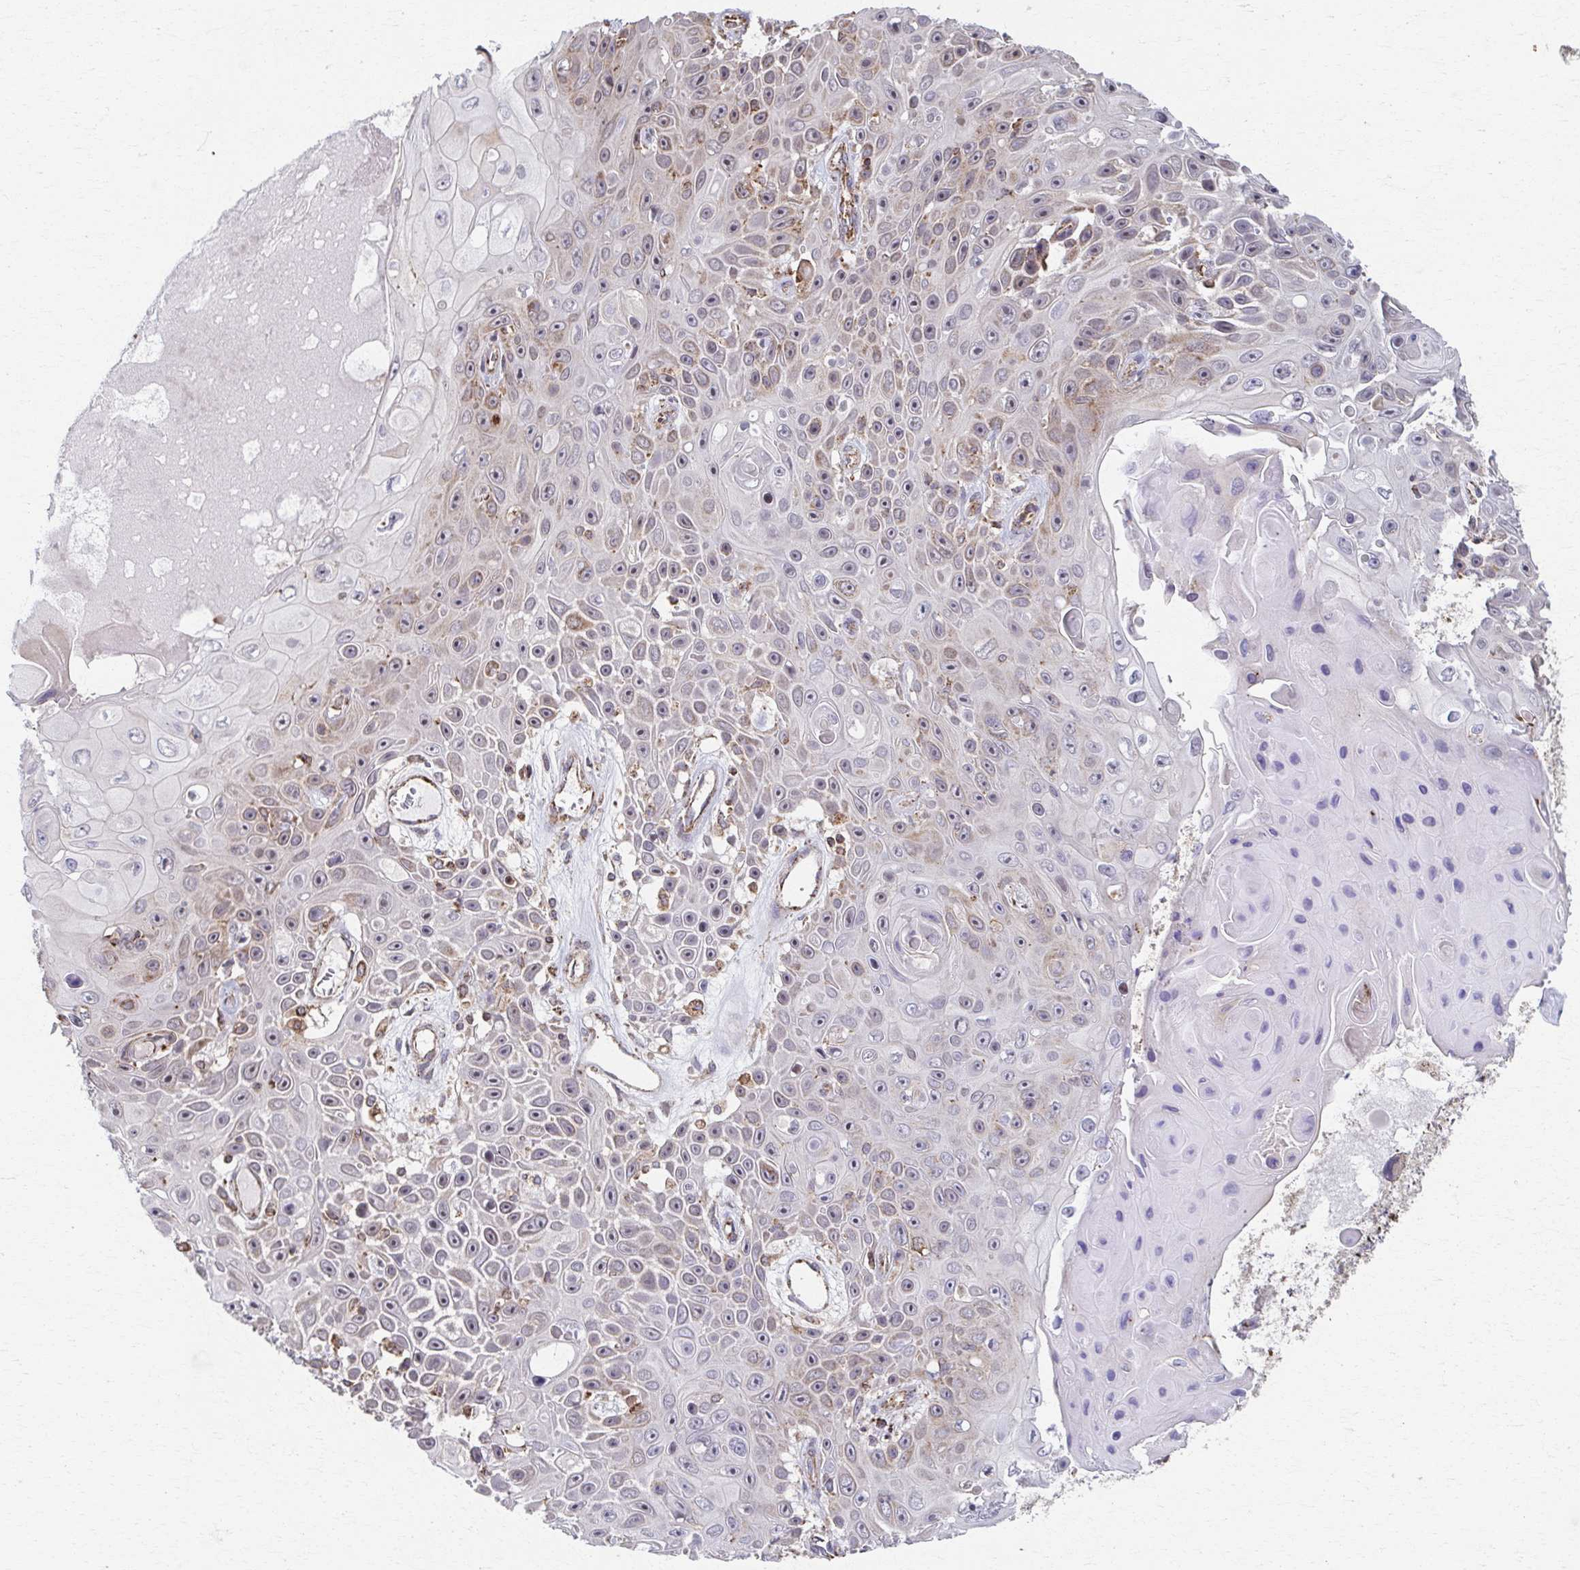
{"staining": {"intensity": "weak", "quantity": "<25%", "location": "cytoplasmic/membranous"}, "tissue": "skin cancer", "cell_type": "Tumor cells", "image_type": "cancer", "snomed": [{"axis": "morphology", "description": "Squamous cell carcinoma, NOS"}, {"axis": "topography", "description": "Skin"}], "caption": "A histopathology image of skin cancer (squamous cell carcinoma) stained for a protein exhibits no brown staining in tumor cells.", "gene": "KLHL34", "patient": {"sex": "male", "age": 82}}